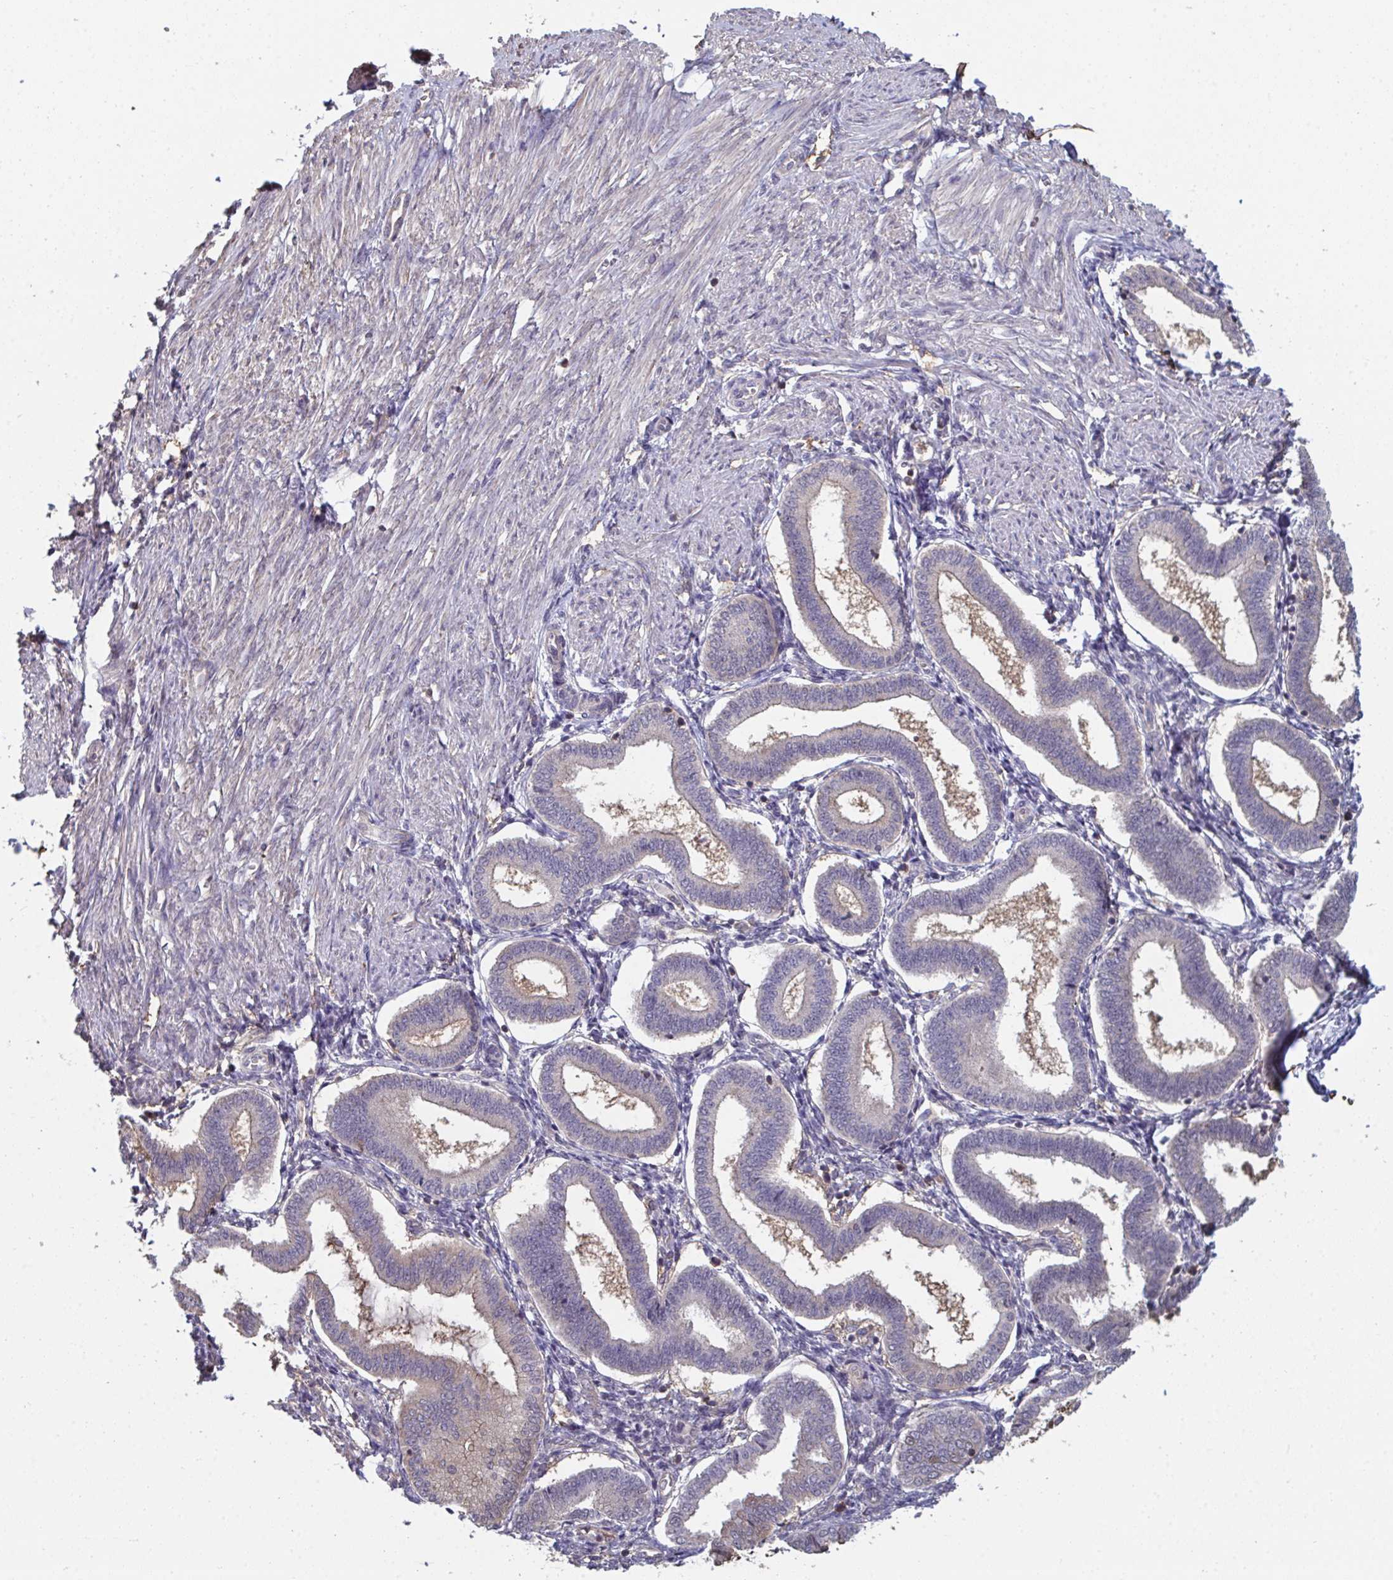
{"staining": {"intensity": "weak", "quantity": "<25%", "location": "cytoplasmic/membranous"}, "tissue": "endometrium", "cell_type": "Cells in endometrial stroma", "image_type": "normal", "snomed": [{"axis": "morphology", "description": "Normal tissue, NOS"}, {"axis": "topography", "description": "Endometrium"}], "caption": "The IHC photomicrograph has no significant staining in cells in endometrial stroma of endometrium.", "gene": "TTC9C", "patient": {"sex": "female", "age": 24}}